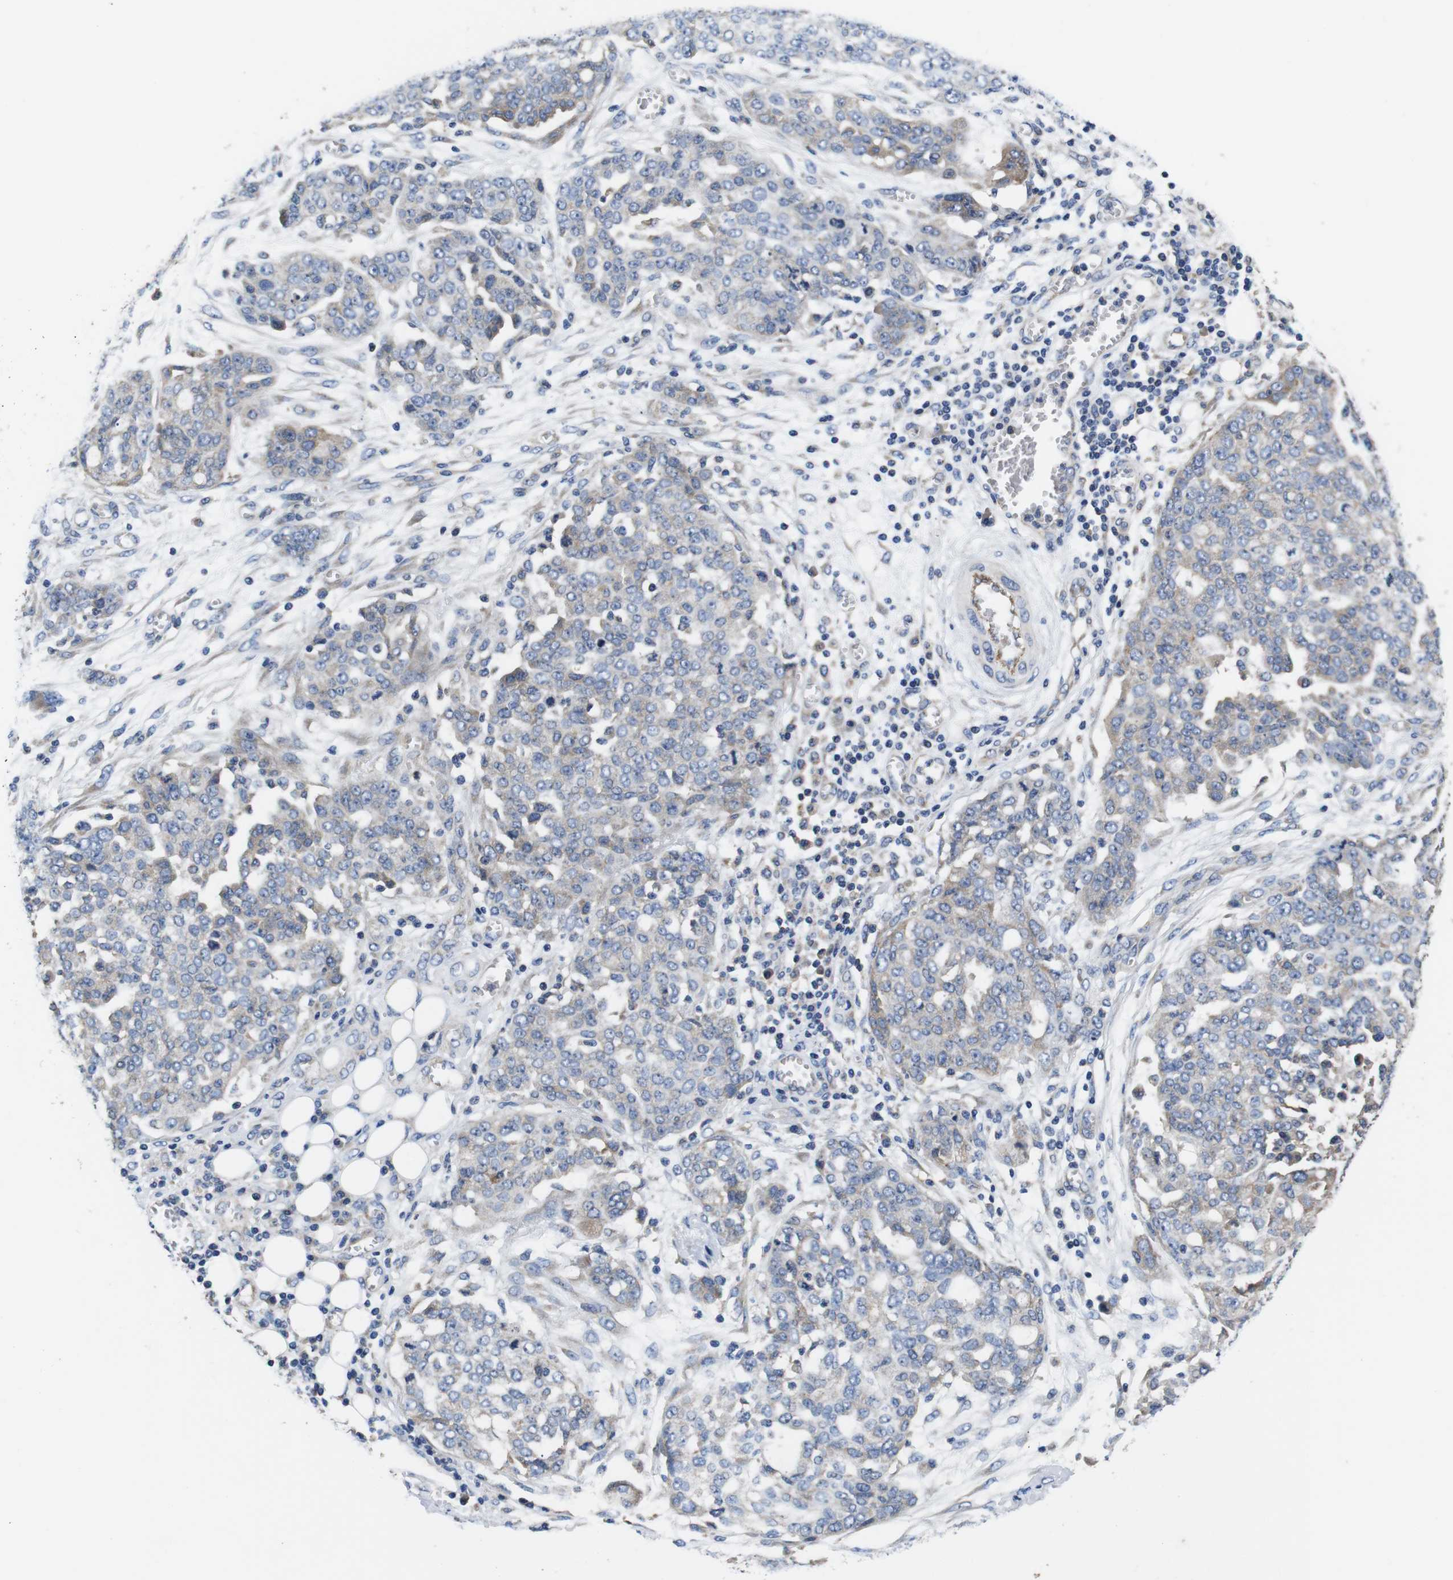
{"staining": {"intensity": "moderate", "quantity": "<25%", "location": "cytoplasmic/membranous"}, "tissue": "ovarian cancer", "cell_type": "Tumor cells", "image_type": "cancer", "snomed": [{"axis": "morphology", "description": "Cystadenocarcinoma, serous, NOS"}, {"axis": "topography", "description": "Soft tissue"}, {"axis": "topography", "description": "Ovary"}], "caption": "Protein expression analysis of human ovarian serous cystadenocarcinoma reveals moderate cytoplasmic/membranous positivity in about <25% of tumor cells.", "gene": "MARCHF7", "patient": {"sex": "female", "age": 57}}